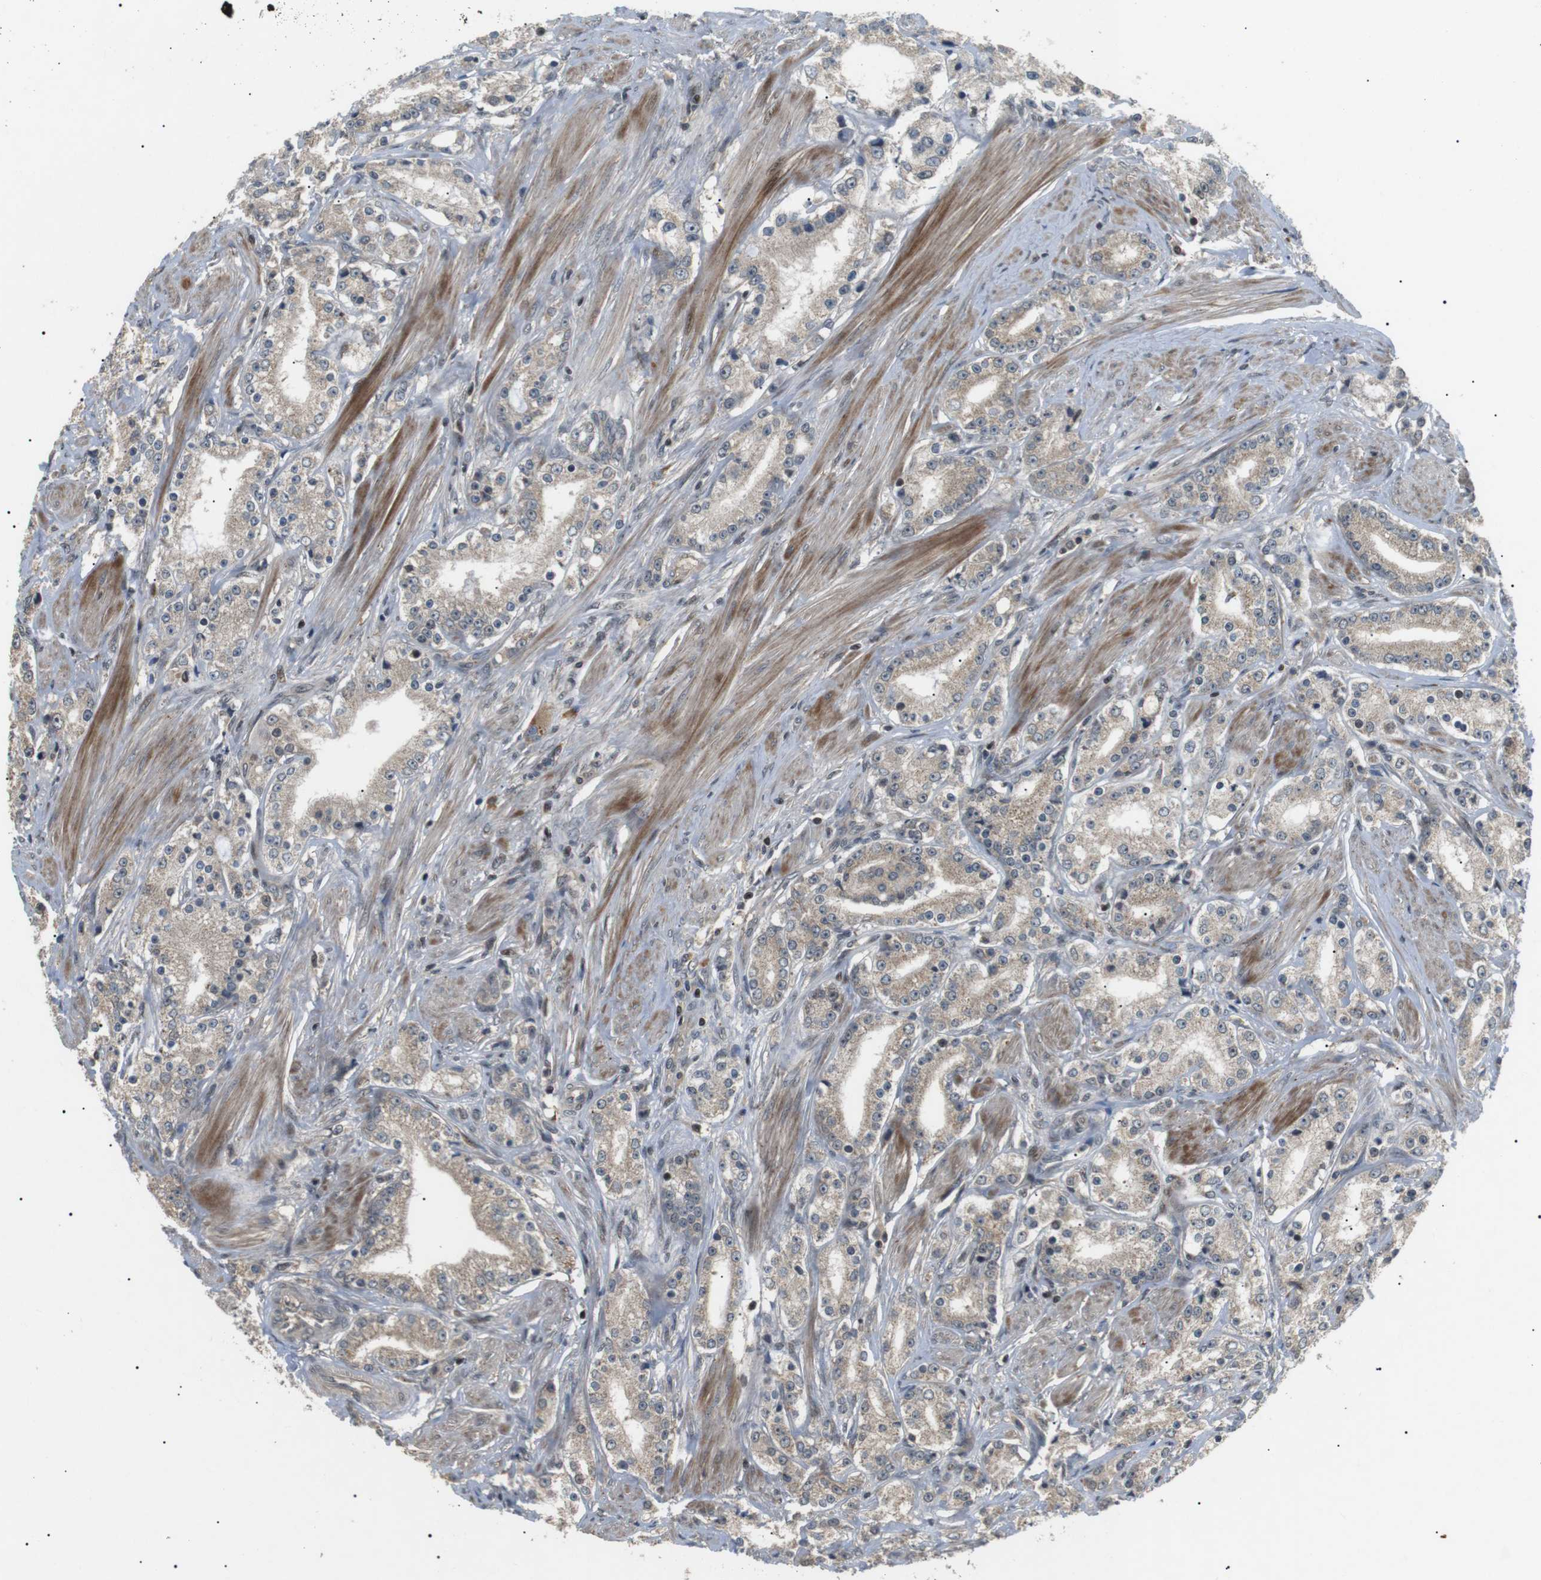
{"staining": {"intensity": "negative", "quantity": "none", "location": "none"}, "tissue": "prostate cancer", "cell_type": "Tumor cells", "image_type": "cancer", "snomed": [{"axis": "morphology", "description": "Adenocarcinoma, Low grade"}, {"axis": "topography", "description": "Prostate"}], "caption": "This is an immunohistochemistry photomicrograph of human prostate cancer. There is no staining in tumor cells.", "gene": "HSPA13", "patient": {"sex": "male", "age": 63}}